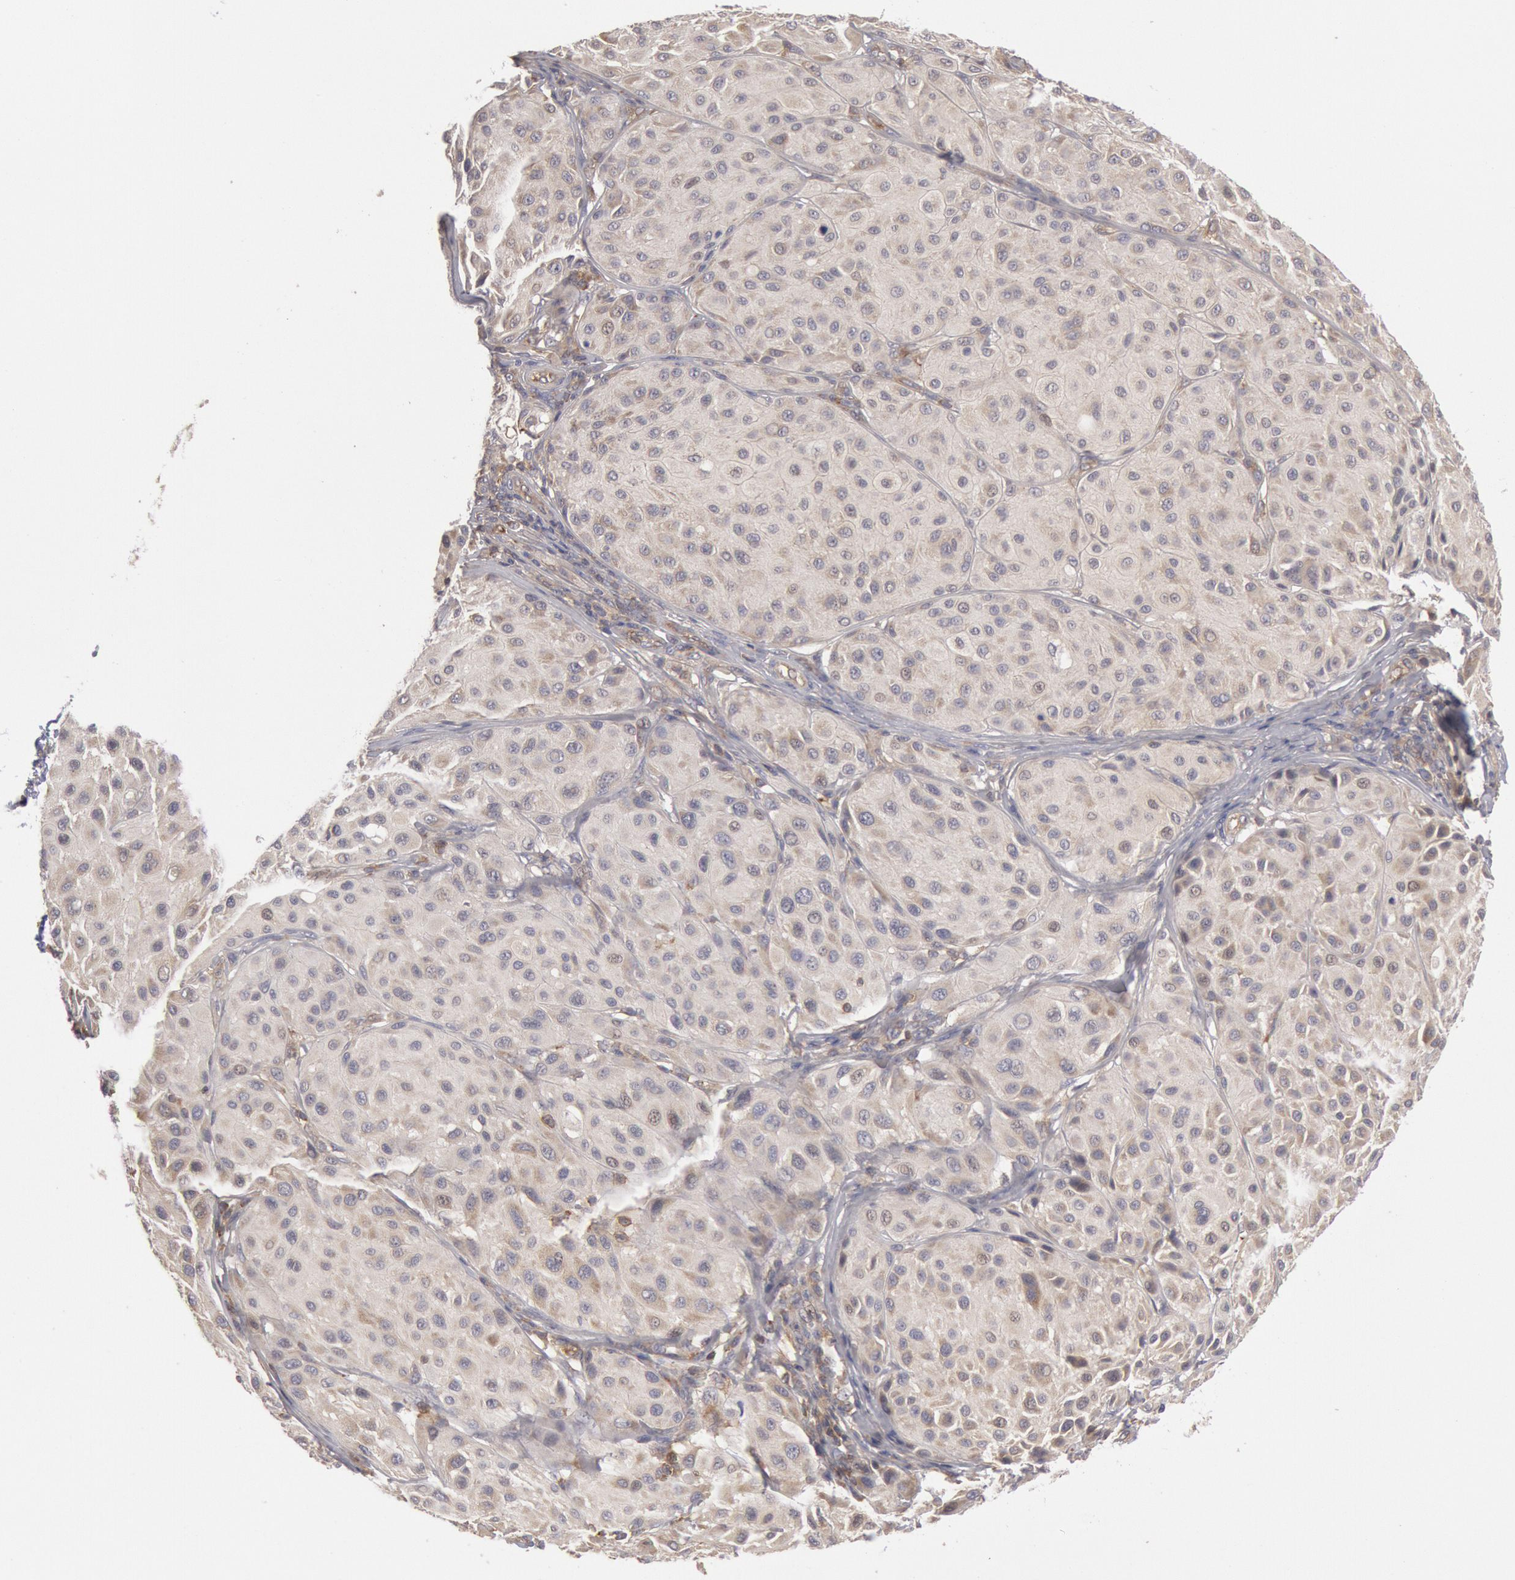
{"staining": {"intensity": "negative", "quantity": "none", "location": "none"}, "tissue": "melanoma", "cell_type": "Tumor cells", "image_type": "cancer", "snomed": [{"axis": "morphology", "description": "Malignant melanoma, NOS"}, {"axis": "topography", "description": "Skin"}], "caption": "The IHC image has no significant positivity in tumor cells of melanoma tissue. Nuclei are stained in blue.", "gene": "PIK3R1", "patient": {"sex": "male", "age": 36}}